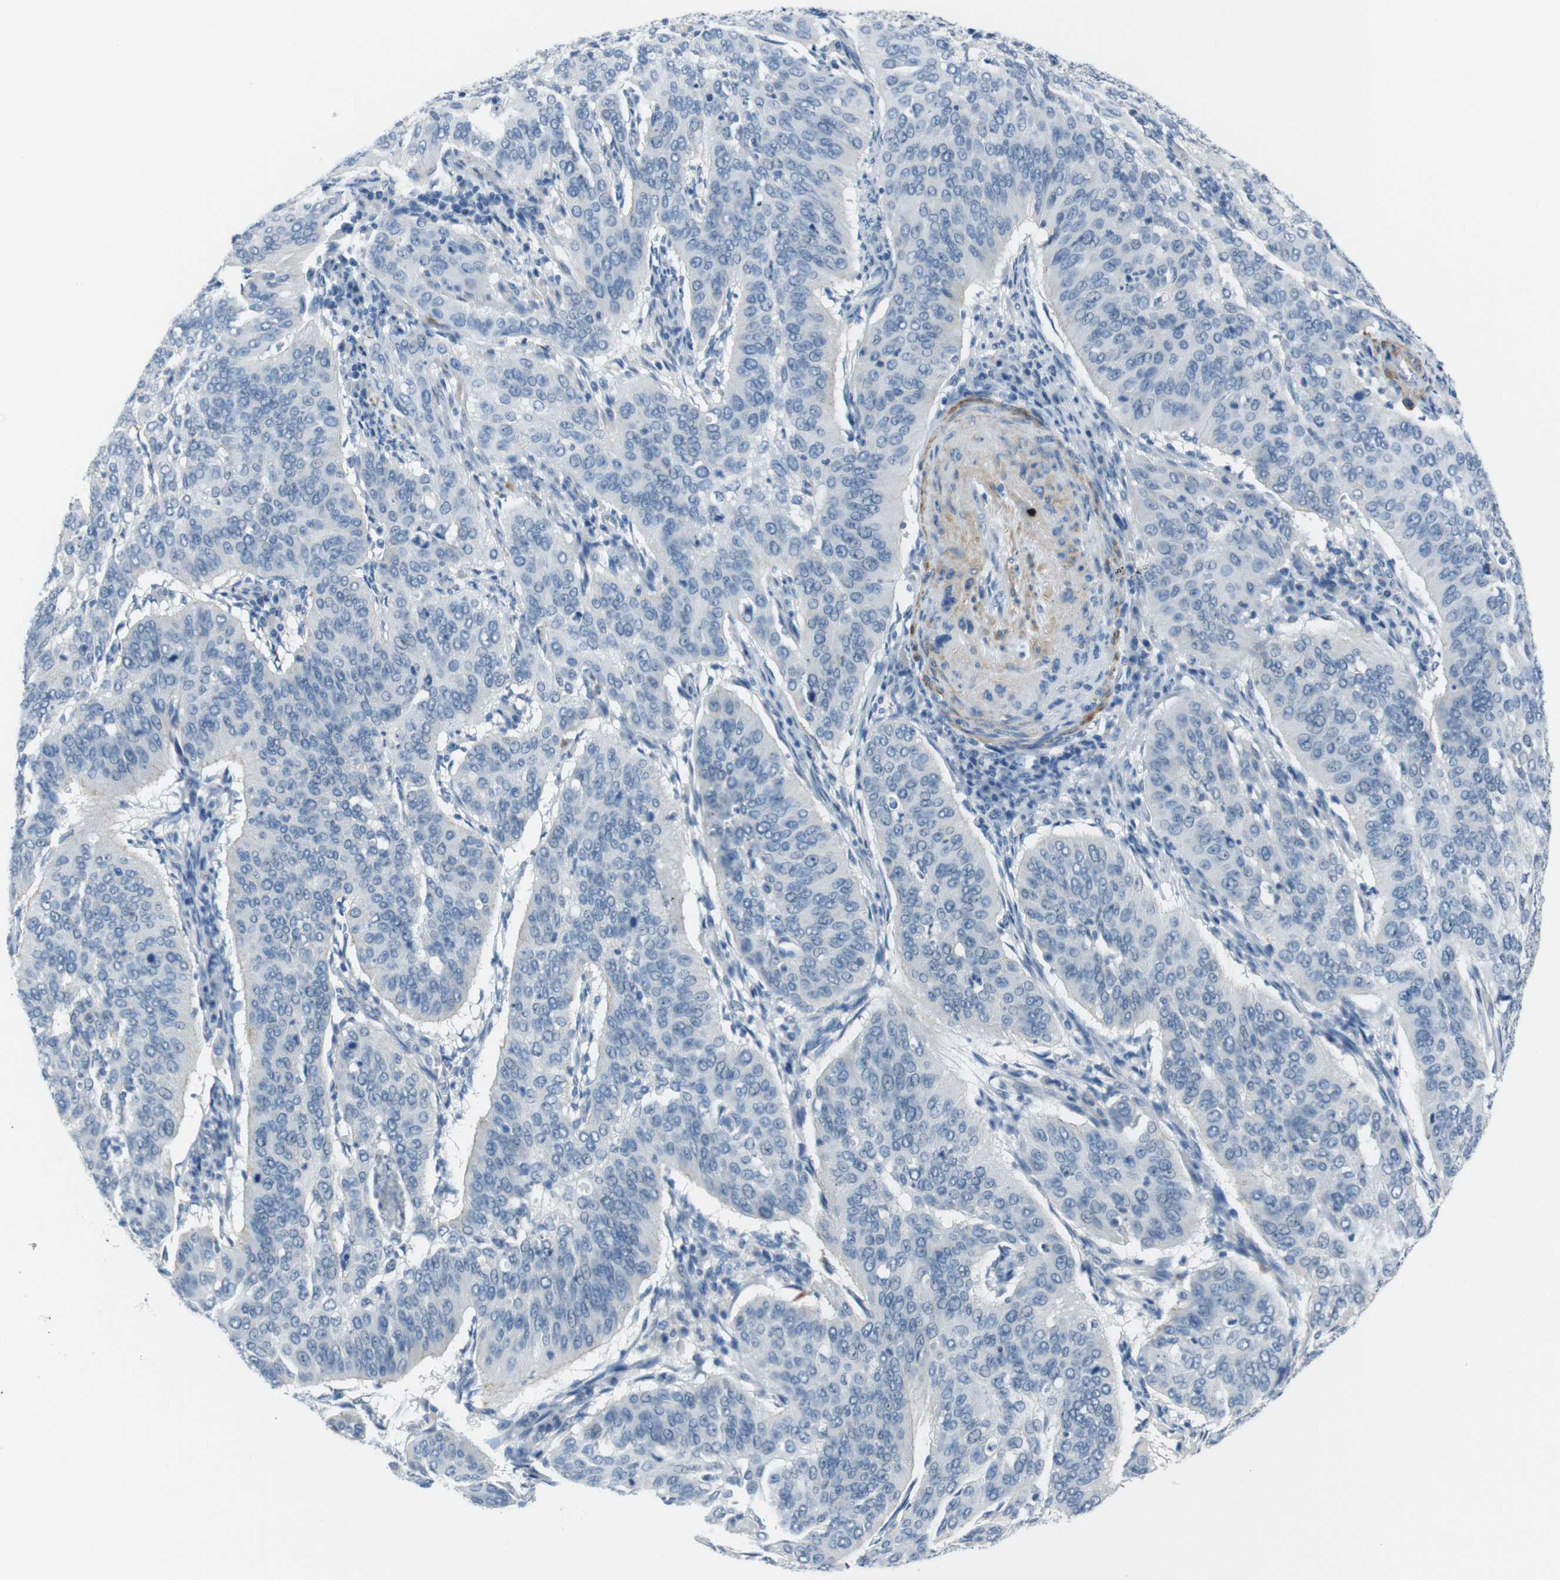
{"staining": {"intensity": "negative", "quantity": "none", "location": "none"}, "tissue": "cervical cancer", "cell_type": "Tumor cells", "image_type": "cancer", "snomed": [{"axis": "morphology", "description": "Normal tissue, NOS"}, {"axis": "morphology", "description": "Squamous cell carcinoma, NOS"}, {"axis": "topography", "description": "Cervix"}], "caption": "Protein analysis of cervical cancer (squamous cell carcinoma) reveals no significant positivity in tumor cells.", "gene": "HRH2", "patient": {"sex": "female", "age": 39}}